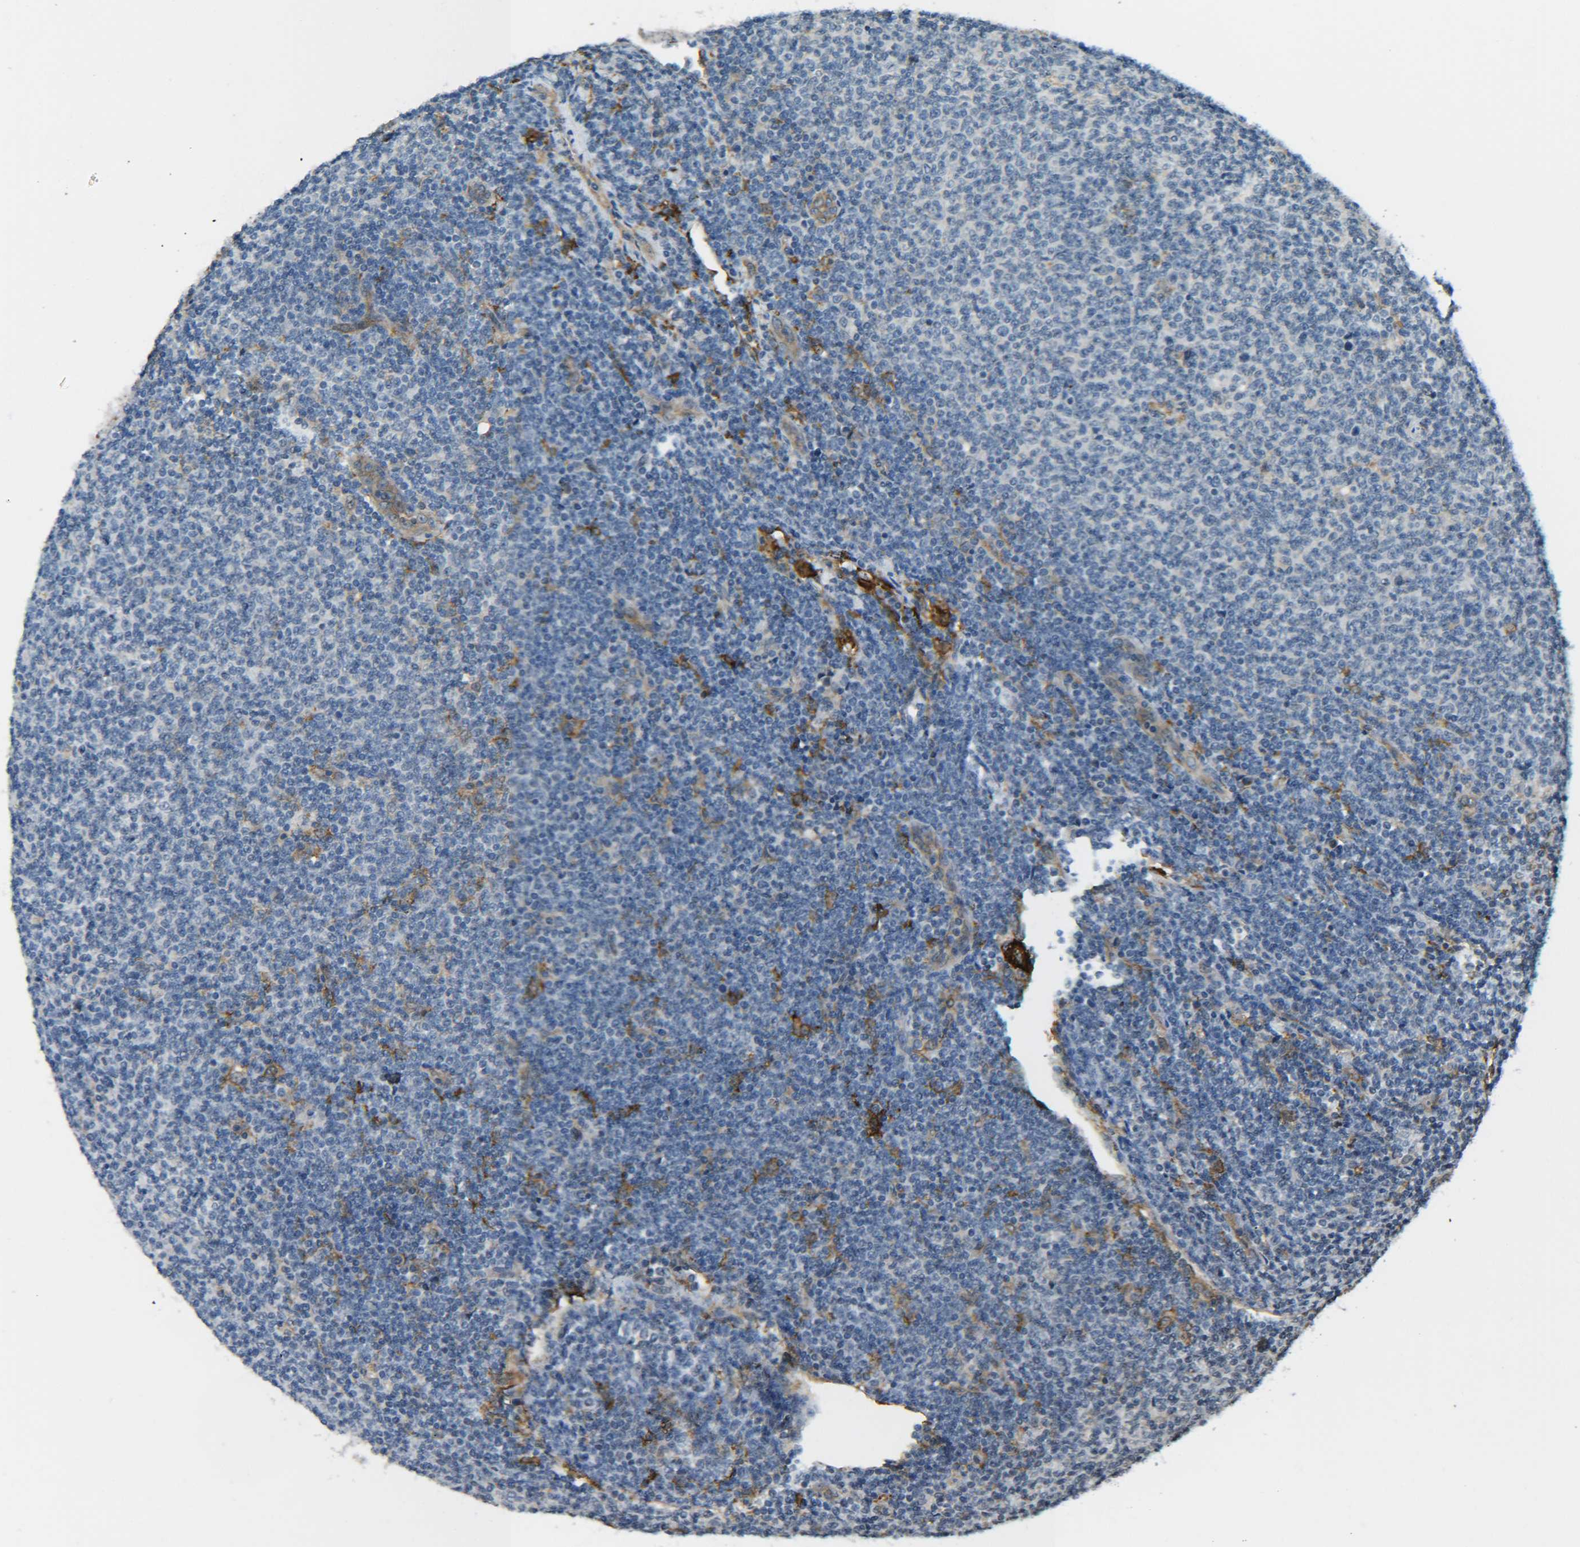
{"staining": {"intensity": "weak", "quantity": "<25%", "location": "cytoplasmic/membranous"}, "tissue": "lymphoma", "cell_type": "Tumor cells", "image_type": "cancer", "snomed": [{"axis": "morphology", "description": "Malignant lymphoma, non-Hodgkin's type, Low grade"}, {"axis": "topography", "description": "Lymph node"}], "caption": "The photomicrograph demonstrates no significant staining in tumor cells of lymphoma.", "gene": "DAB2", "patient": {"sex": "male", "age": 66}}